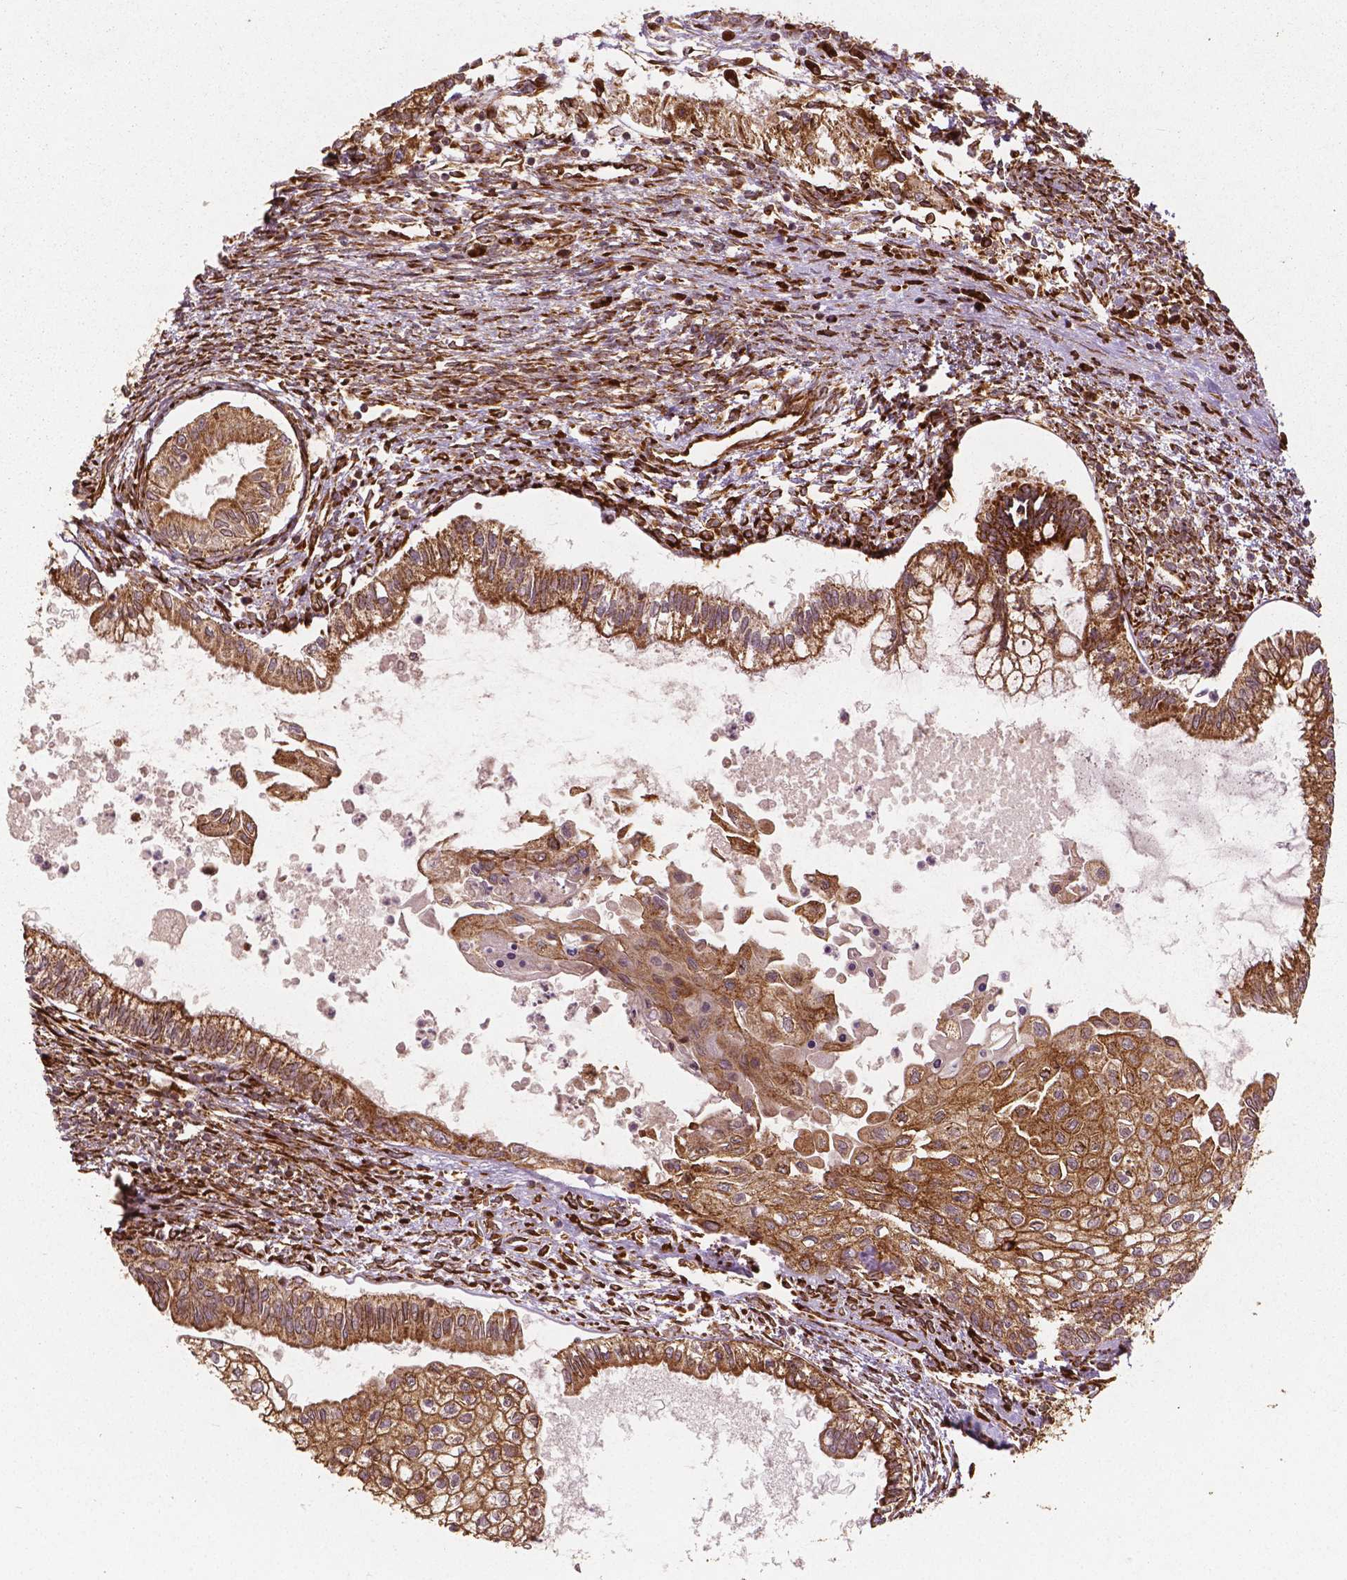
{"staining": {"intensity": "moderate", "quantity": ">75%", "location": "cytoplasmic/membranous"}, "tissue": "testis cancer", "cell_type": "Tumor cells", "image_type": "cancer", "snomed": [{"axis": "morphology", "description": "Carcinoma, Embryonal, NOS"}, {"axis": "topography", "description": "Testis"}], "caption": "IHC (DAB (3,3'-diaminobenzidine)) staining of testis cancer (embryonal carcinoma) displays moderate cytoplasmic/membranous protein expression in about >75% of tumor cells.", "gene": "PGAM5", "patient": {"sex": "male", "age": 37}}